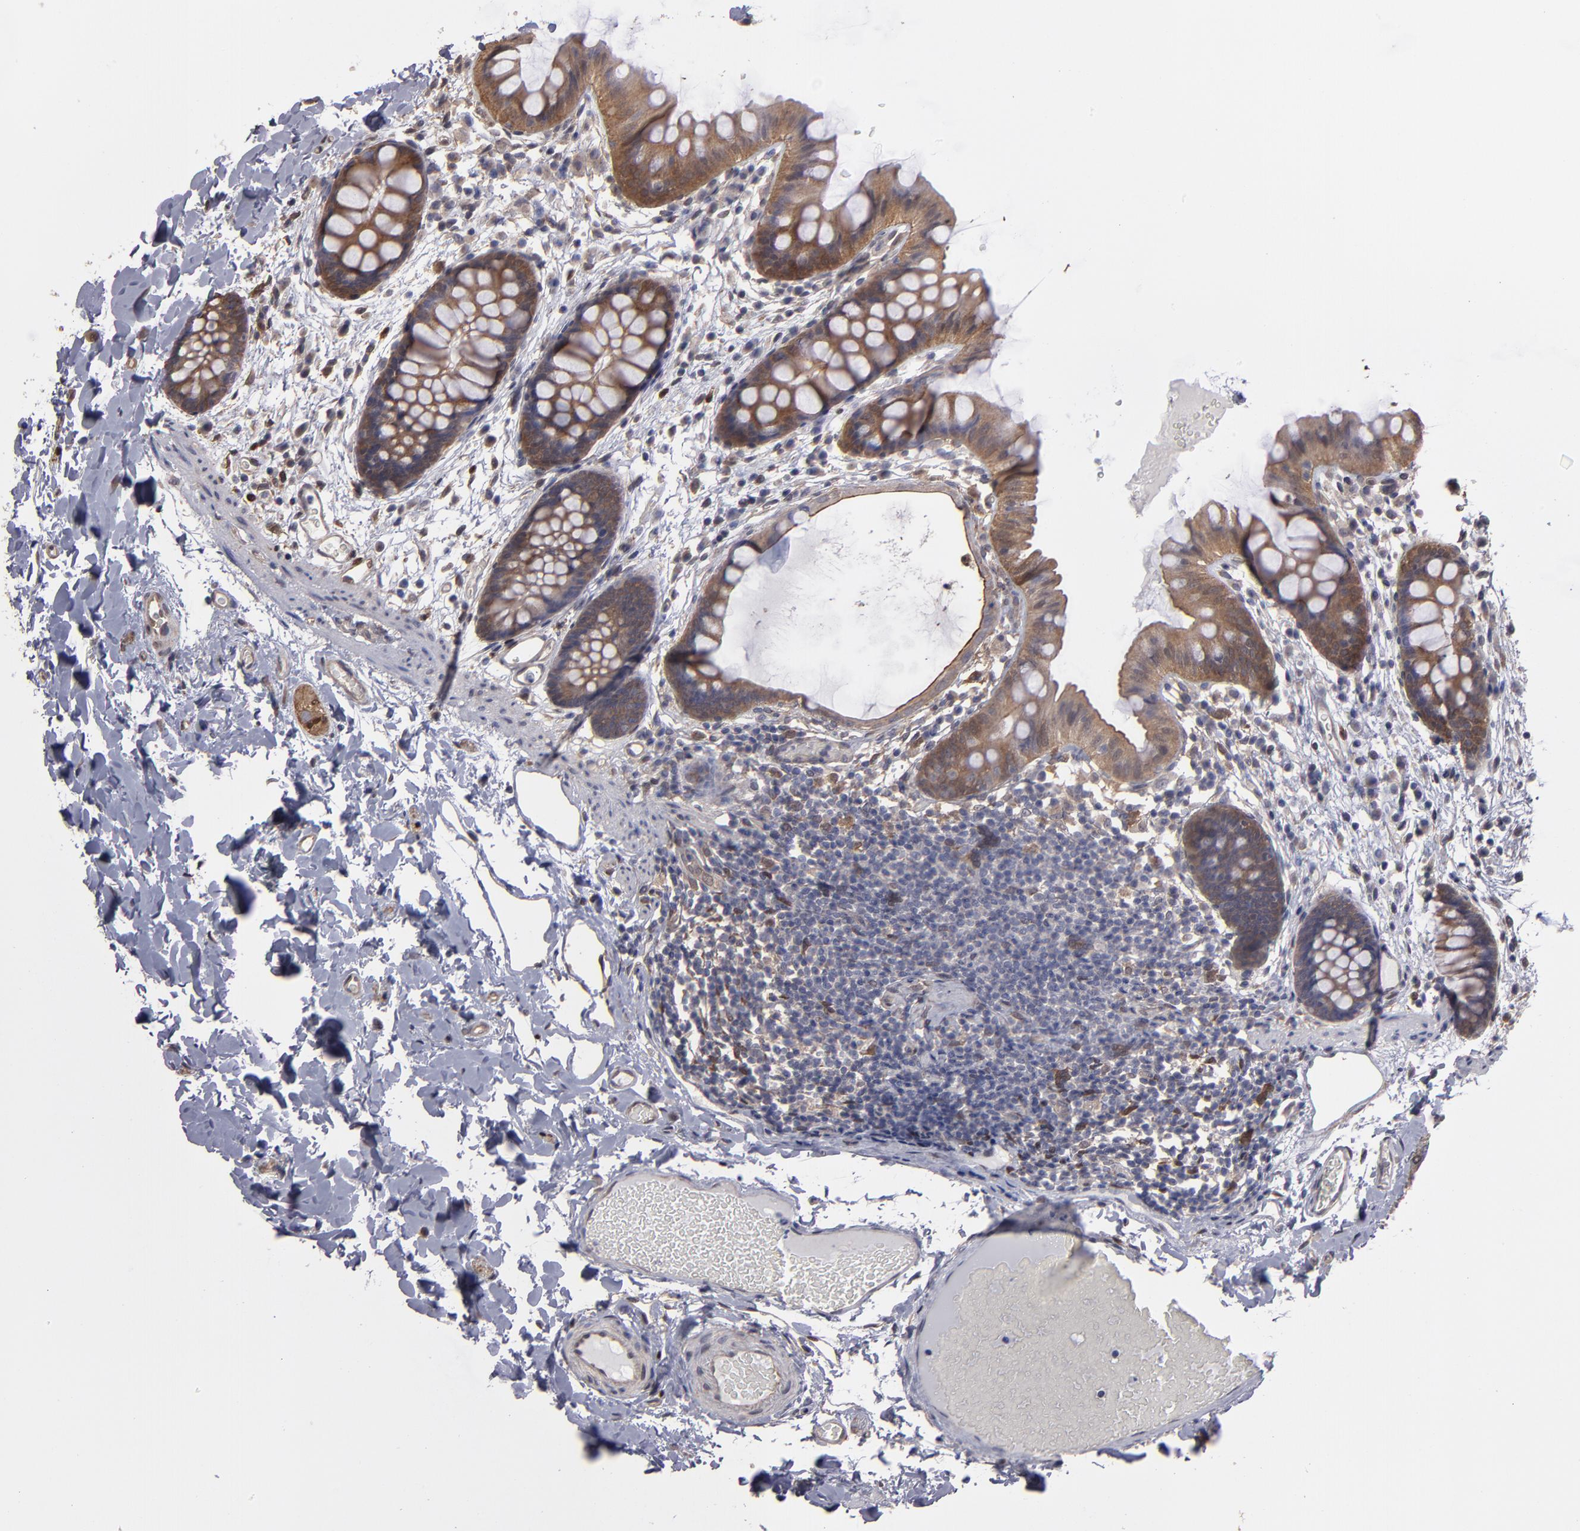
{"staining": {"intensity": "moderate", "quantity": ">75%", "location": "cytoplasmic/membranous"}, "tissue": "colon", "cell_type": "Endothelial cells", "image_type": "normal", "snomed": [{"axis": "morphology", "description": "Normal tissue, NOS"}, {"axis": "topography", "description": "Smooth muscle"}, {"axis": "topography", "description": "Colon"}], "caption": "Unremarkable colon displays moderate cytoplasmic/membranous expression in approximately >75% of endothelial cells.", "gene": "NDRG2", "patient": {"sex": "male", "age": 67}}